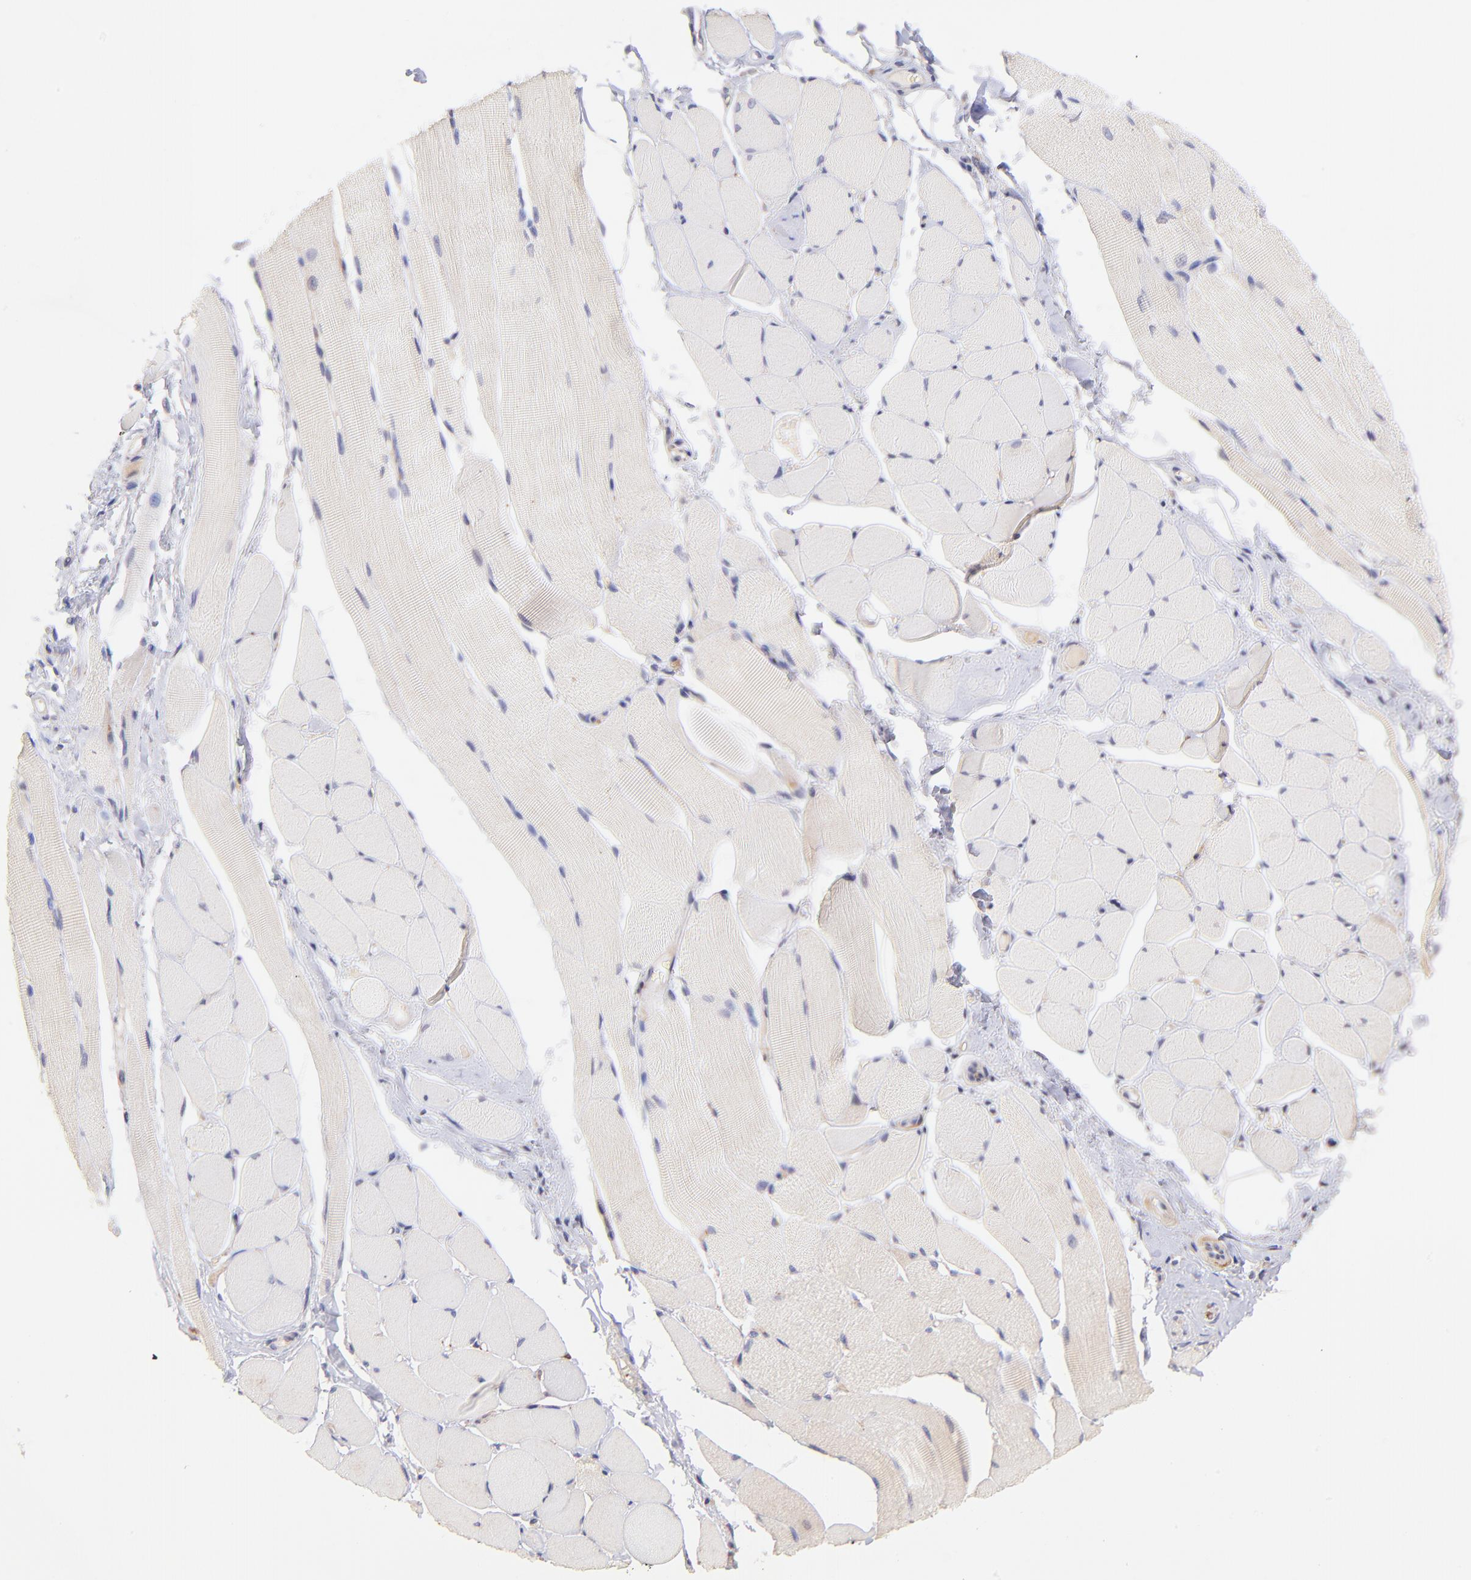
{"staining": {"intensity": "weak", "quantity": "<25%", "location": "cytoplasmic/membranous"}, "tissue": "skeletal muscle", "cell_type": "Myocytes", "image_type": "normal", "snomed": [{"axis": "morphology", "description": "Normal tissue, NOS"}, {"axis": "topography", "description": "Skeletal muscle"}, {"axis": "topography", "description": "Peripheral nerve tissue"}], "caption": "The immunohistochemistry image has no significant expression in myocytes of skeletal muscle.", "gene": "SPARC", "patient": {"sex": "female", "age": 84}}